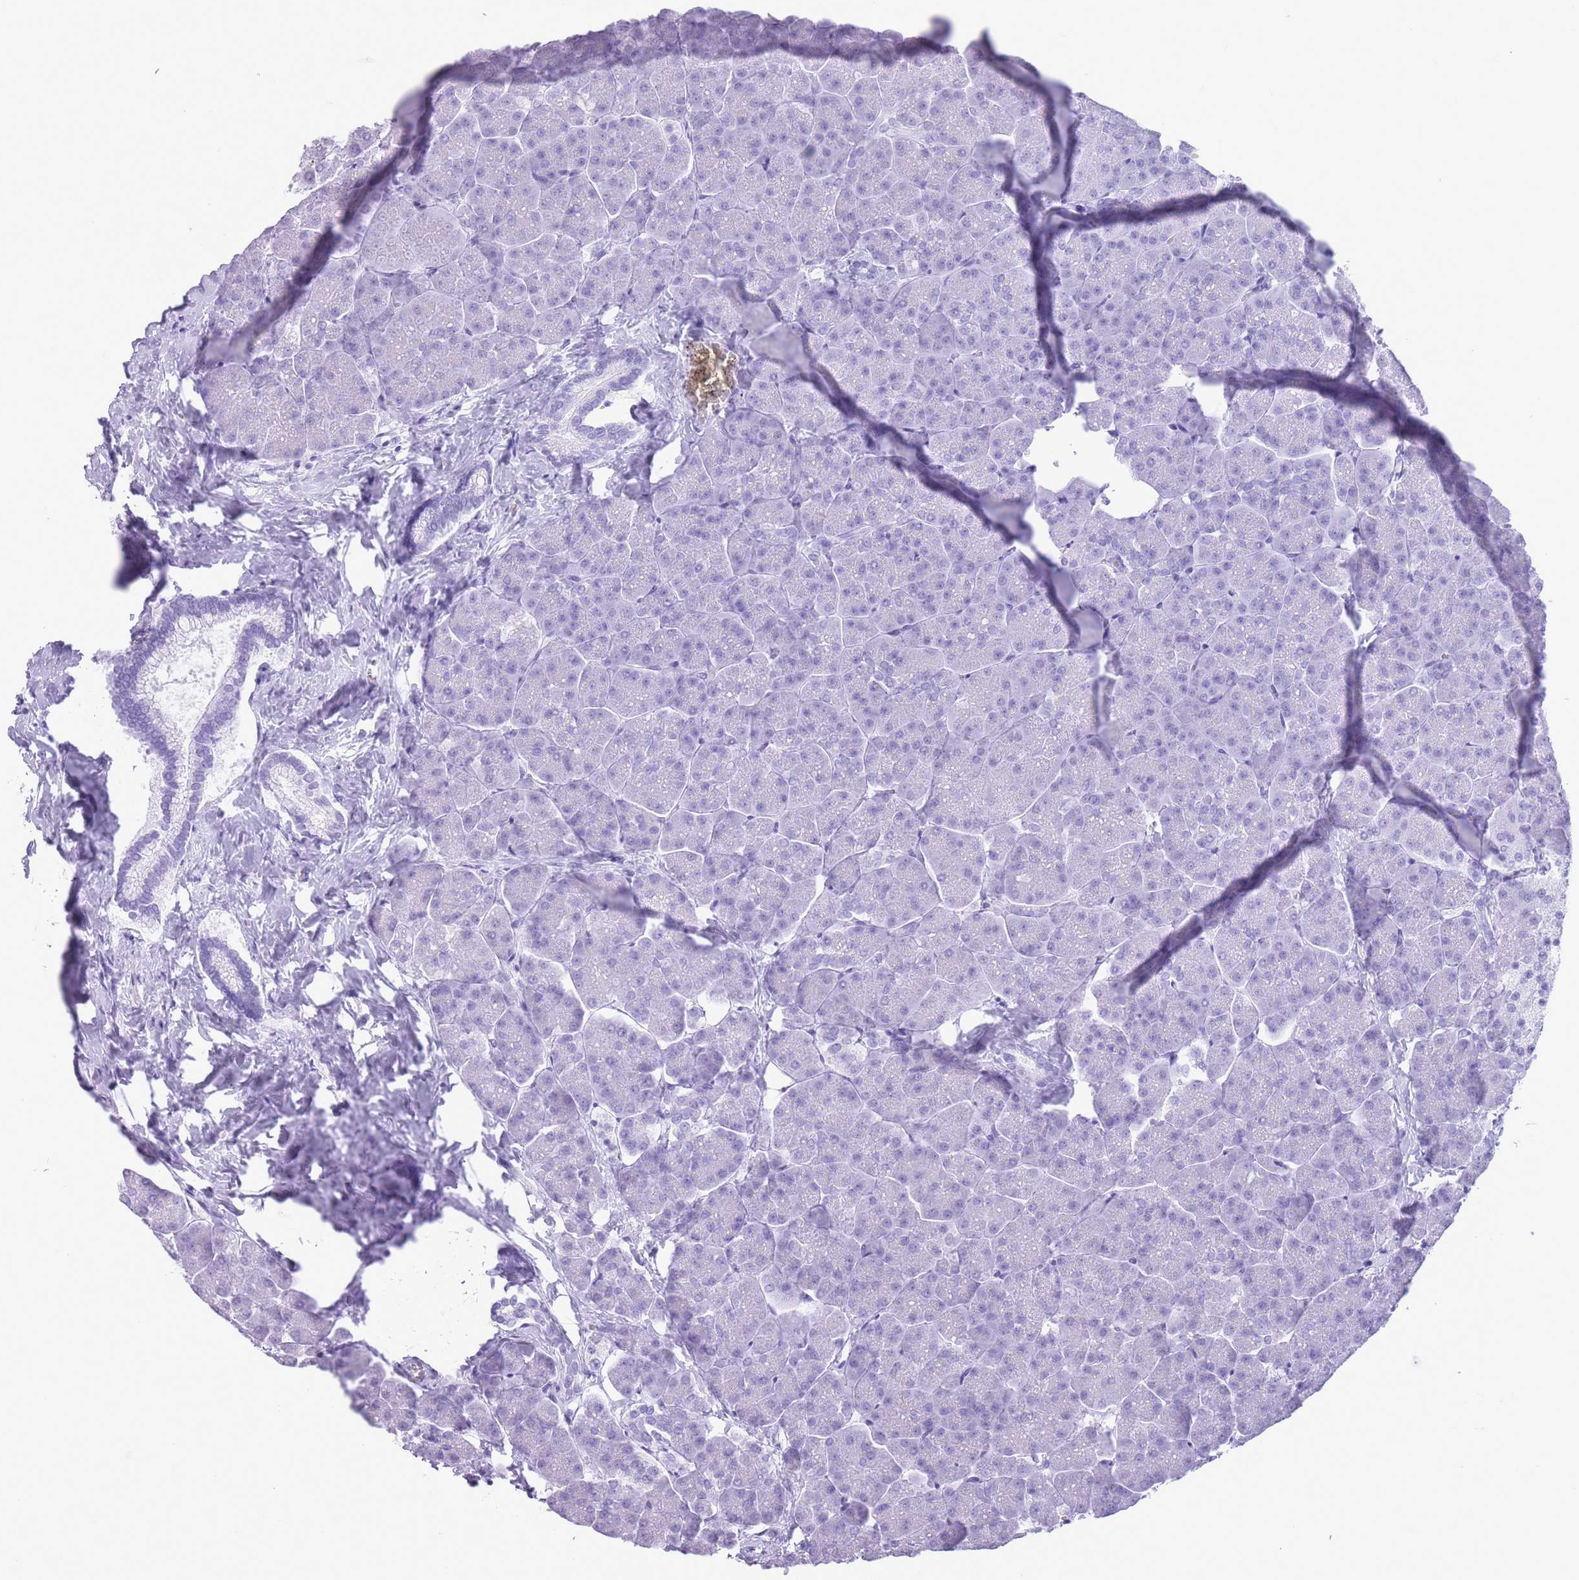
{"staining": {"intensity": "negative", "quantity": "none", "location": "none"}, "tissue": "pancreas", "cell_type": "Exocrine glandular cells", "image_type": "normal", "snomed": [{"axis": "morphology", "description": "Normal tissue, NOS"}, {"axis": "topography", "description": "Pancreas"}, {"axis": "topography", "description": "Peripheral nerve tissue"}], "caption": "This is a photomicrograph of immunohistochemistry (IHC) staining of unremarkable pancreas, which shows no staining in exocrine glandular cells. The staining was performed using DAB (3,3'-diaminobenzidine) to visualize the protein expression in brown, while the nuclei were stained in blue with hematoxylin (Magnification: 20x).", "gene": "OR4F16", "patient": {"sex": "male", "age": 54}}